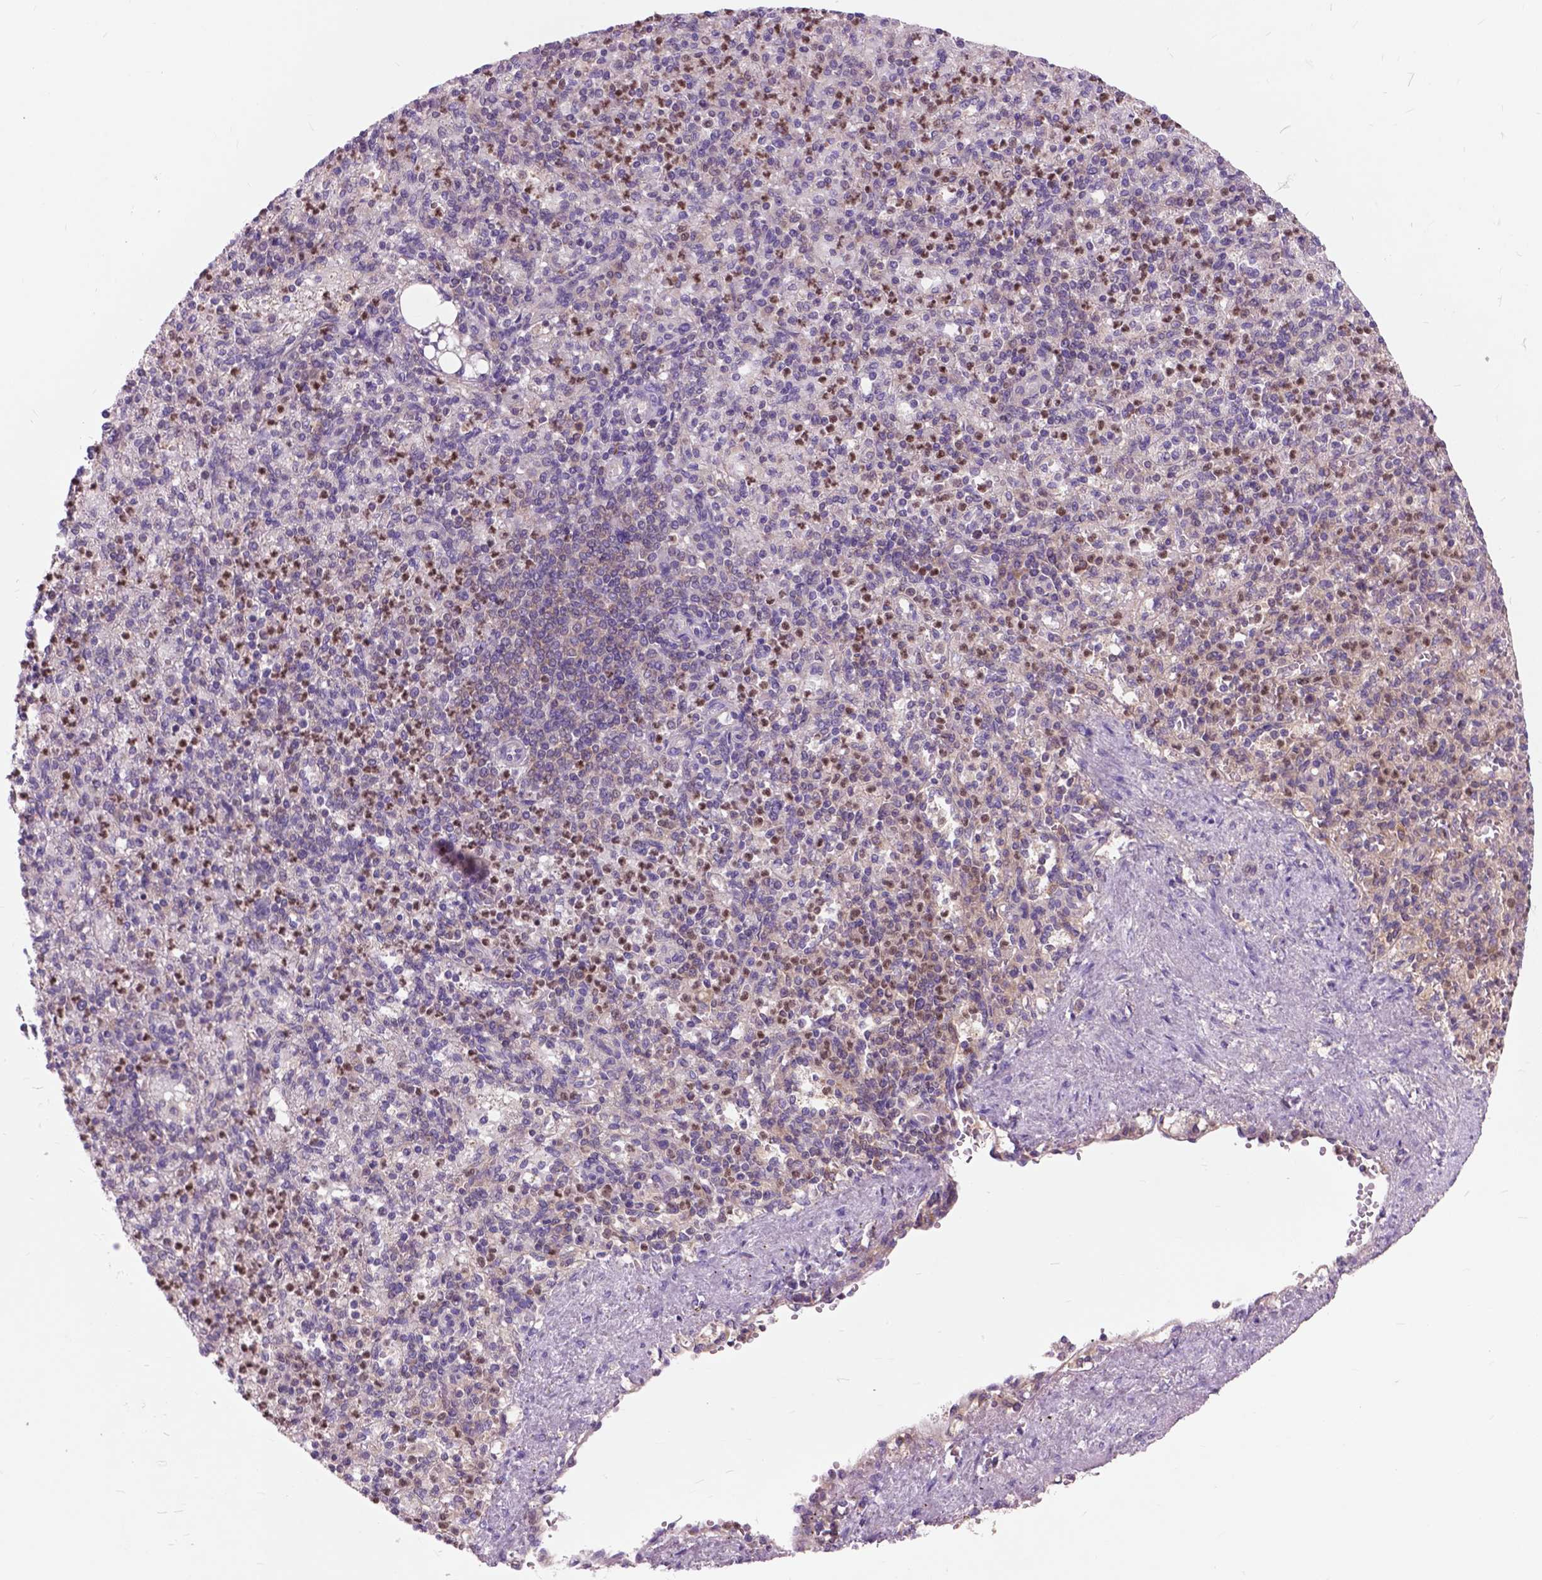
{"staining": {"intensity": "weak", "quantity": "25%-75%", "location": "cytoplasmic/membranous"}, "tissue": "spleen", "cell_type": "Cells in red pulp", "image_type": "normal", "snomed": [{"axis": "morphology", "description": "Normal tissue, NOS"}, {"axis": "topography", "description": "Spleen"}], "caption": "Spleen stained with DAB immunohistochemistry (IHC) displays low levels of weak cytoplasmic/membranous positivity in approximately 25%-75% of cells in red pulp. The staining was performed using DAB to visualize the protein expression in brown, while the nuclei were stained in blue with hematoxylin (Magnification: 20x).", "gene": "ARAF", "patient": {"sex": "female", "age": 74}}